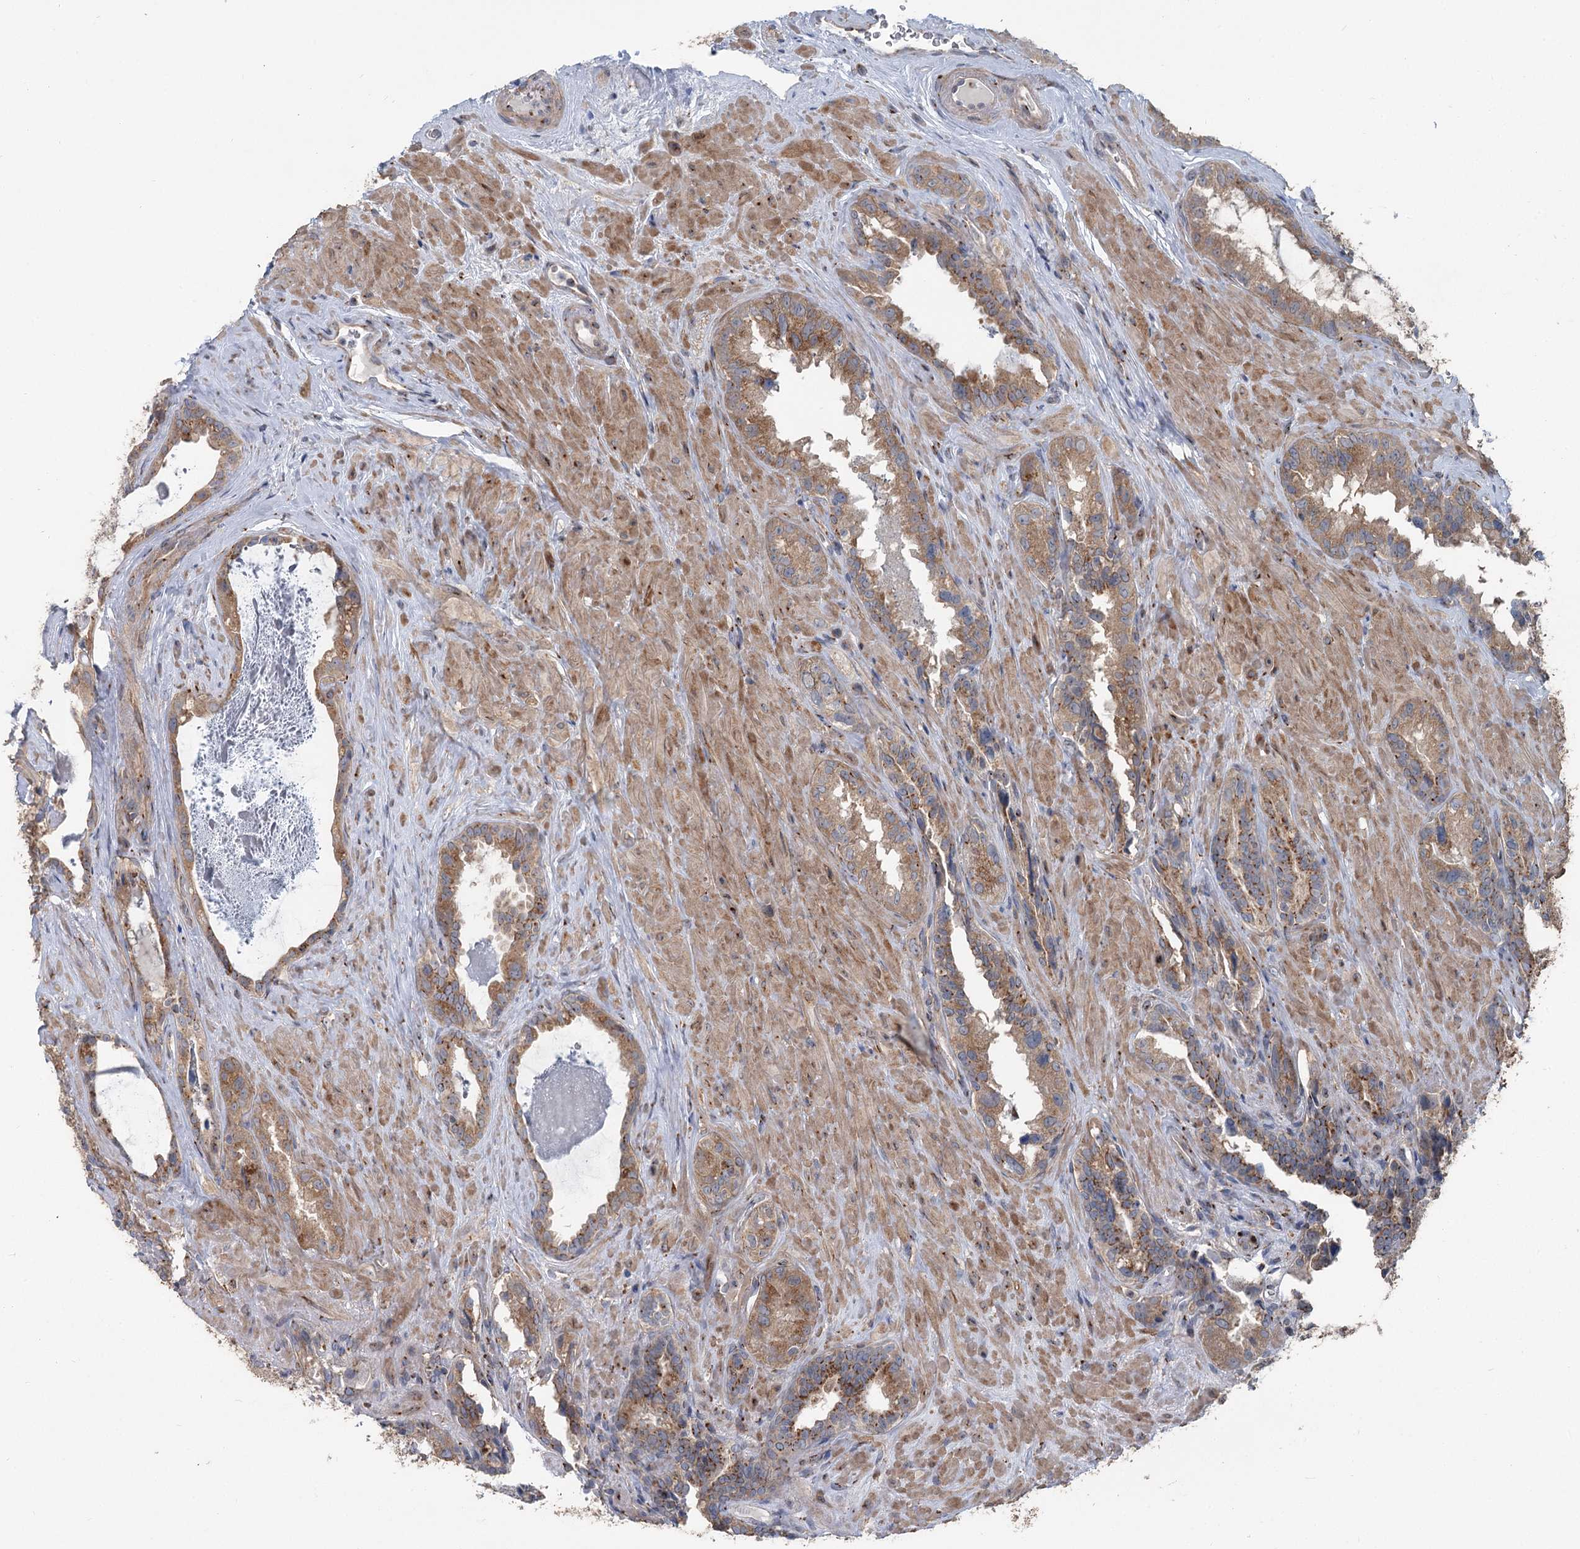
{"staining": {"intensity": "moderate", "quantity": ">75%", "location": "cytoplasmic/membranous"}, "tissue": "seminal vesicle", "cell_type": "Glandular cells", "image_type": "normal", "snomed": [{"axis": "morphology", "description": "Normal tissue, NOS"}, {"axis": "topography", "description": "Seminal veicle"}, {"axis": "topography", "description": "Peripheral nerve tissue"}], "caption": "A brown stain labels moderate cytoplasmic/membranous staining of a protein in glandular cells of benign seminal vesicle. Using DAB (brown) and hematoxylin (blue) stains, captured at high magnification using brightfield microscopy.", "gene": "ITIH5", "patient": {"sex": "male", "age": 67}}